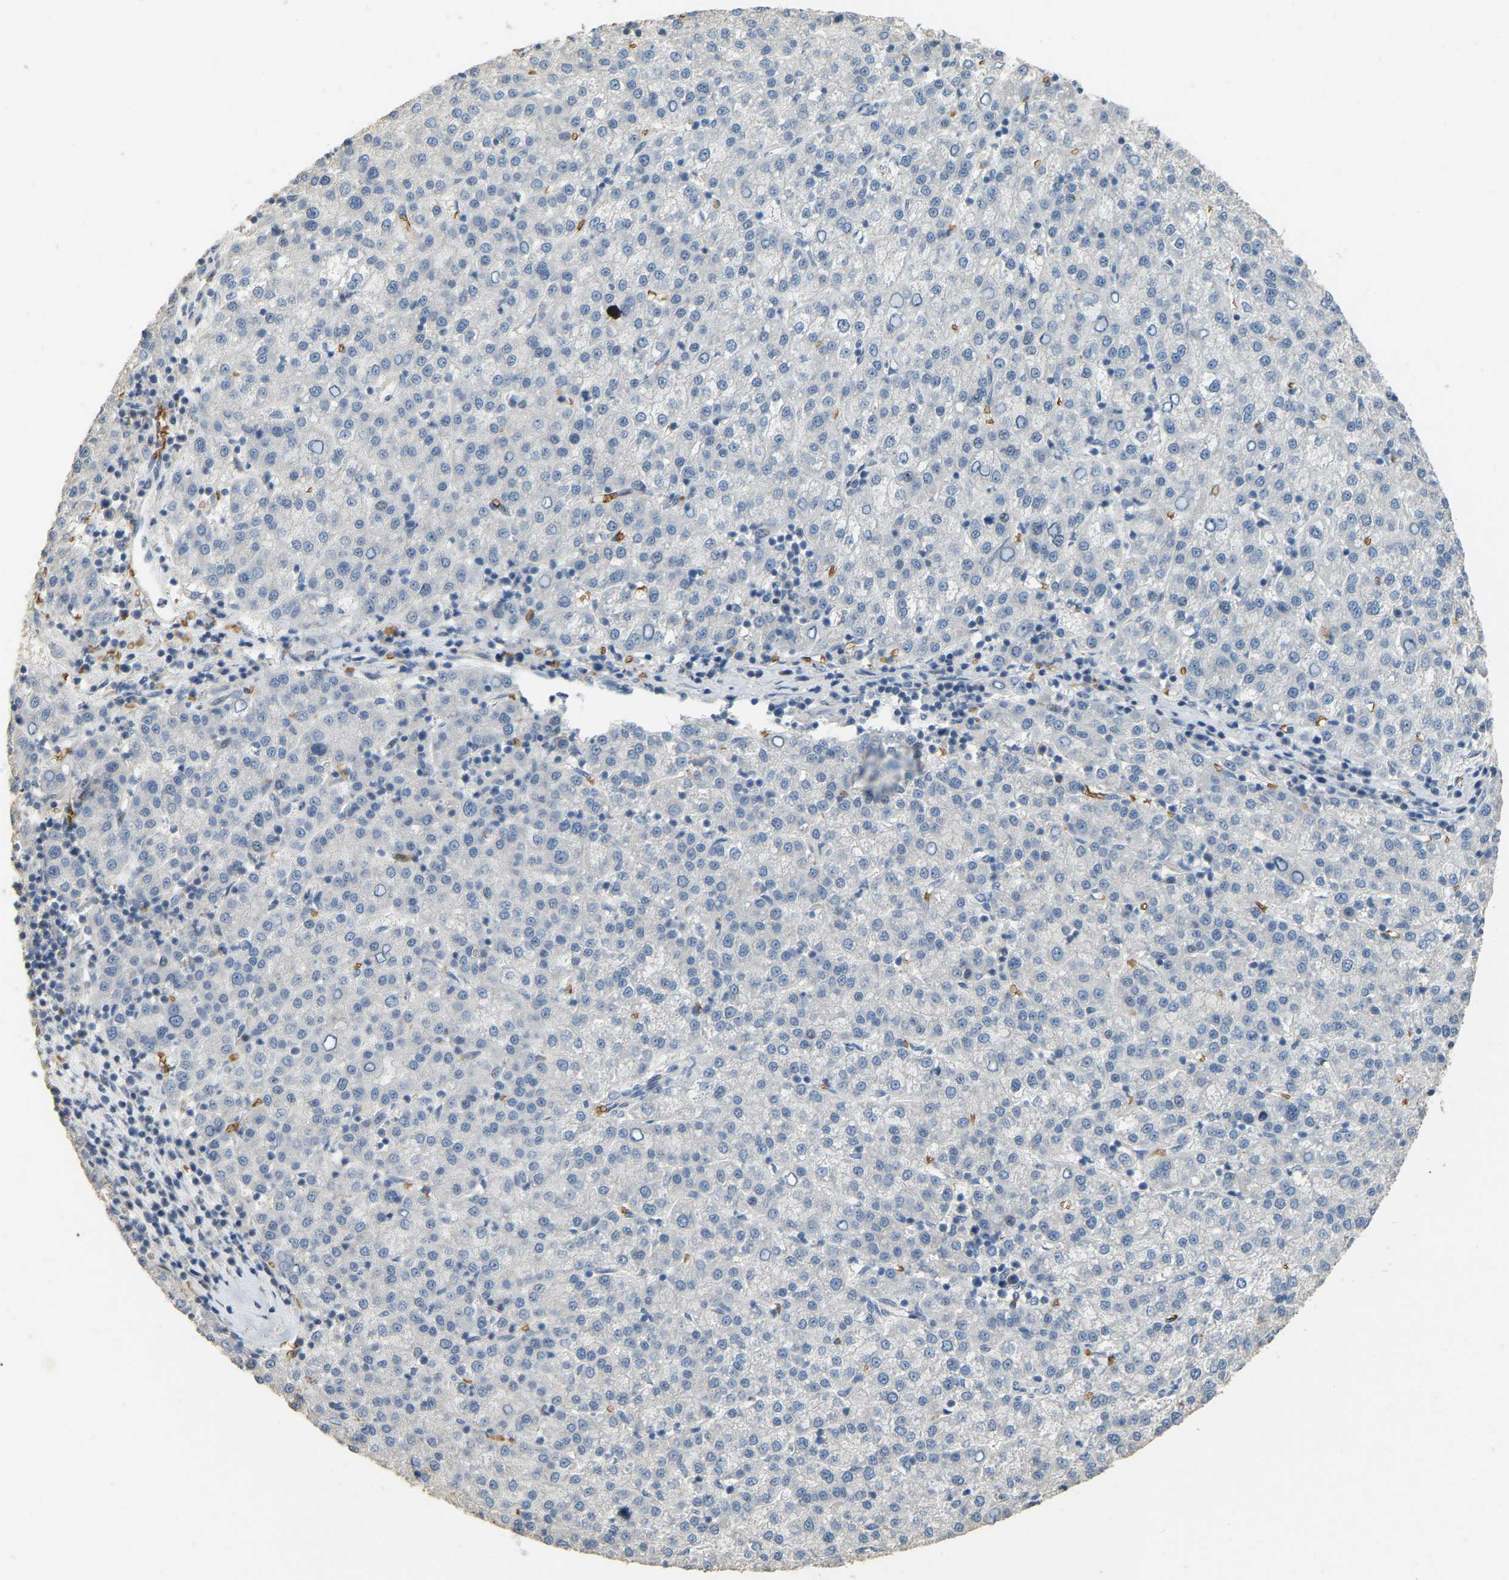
{"staining": {"intensity": "negative", "quantity": "none", "location": "none"}, "tissue": "liver cancer", "cell_type": "Tumor cells", "image_type": "cancer", "snomed": [{"axis": "morphology", "description": "Carcinoma, Hepatocellular, NOS"}, {"axis": "topography", "description": "Liver"}], "caption": "IHC of human hepatocellular carcinoma (liver) shows no positivity in tumor cells.", "gene": "CFAP298", "patient": {"sex": "female", "age": 58}}